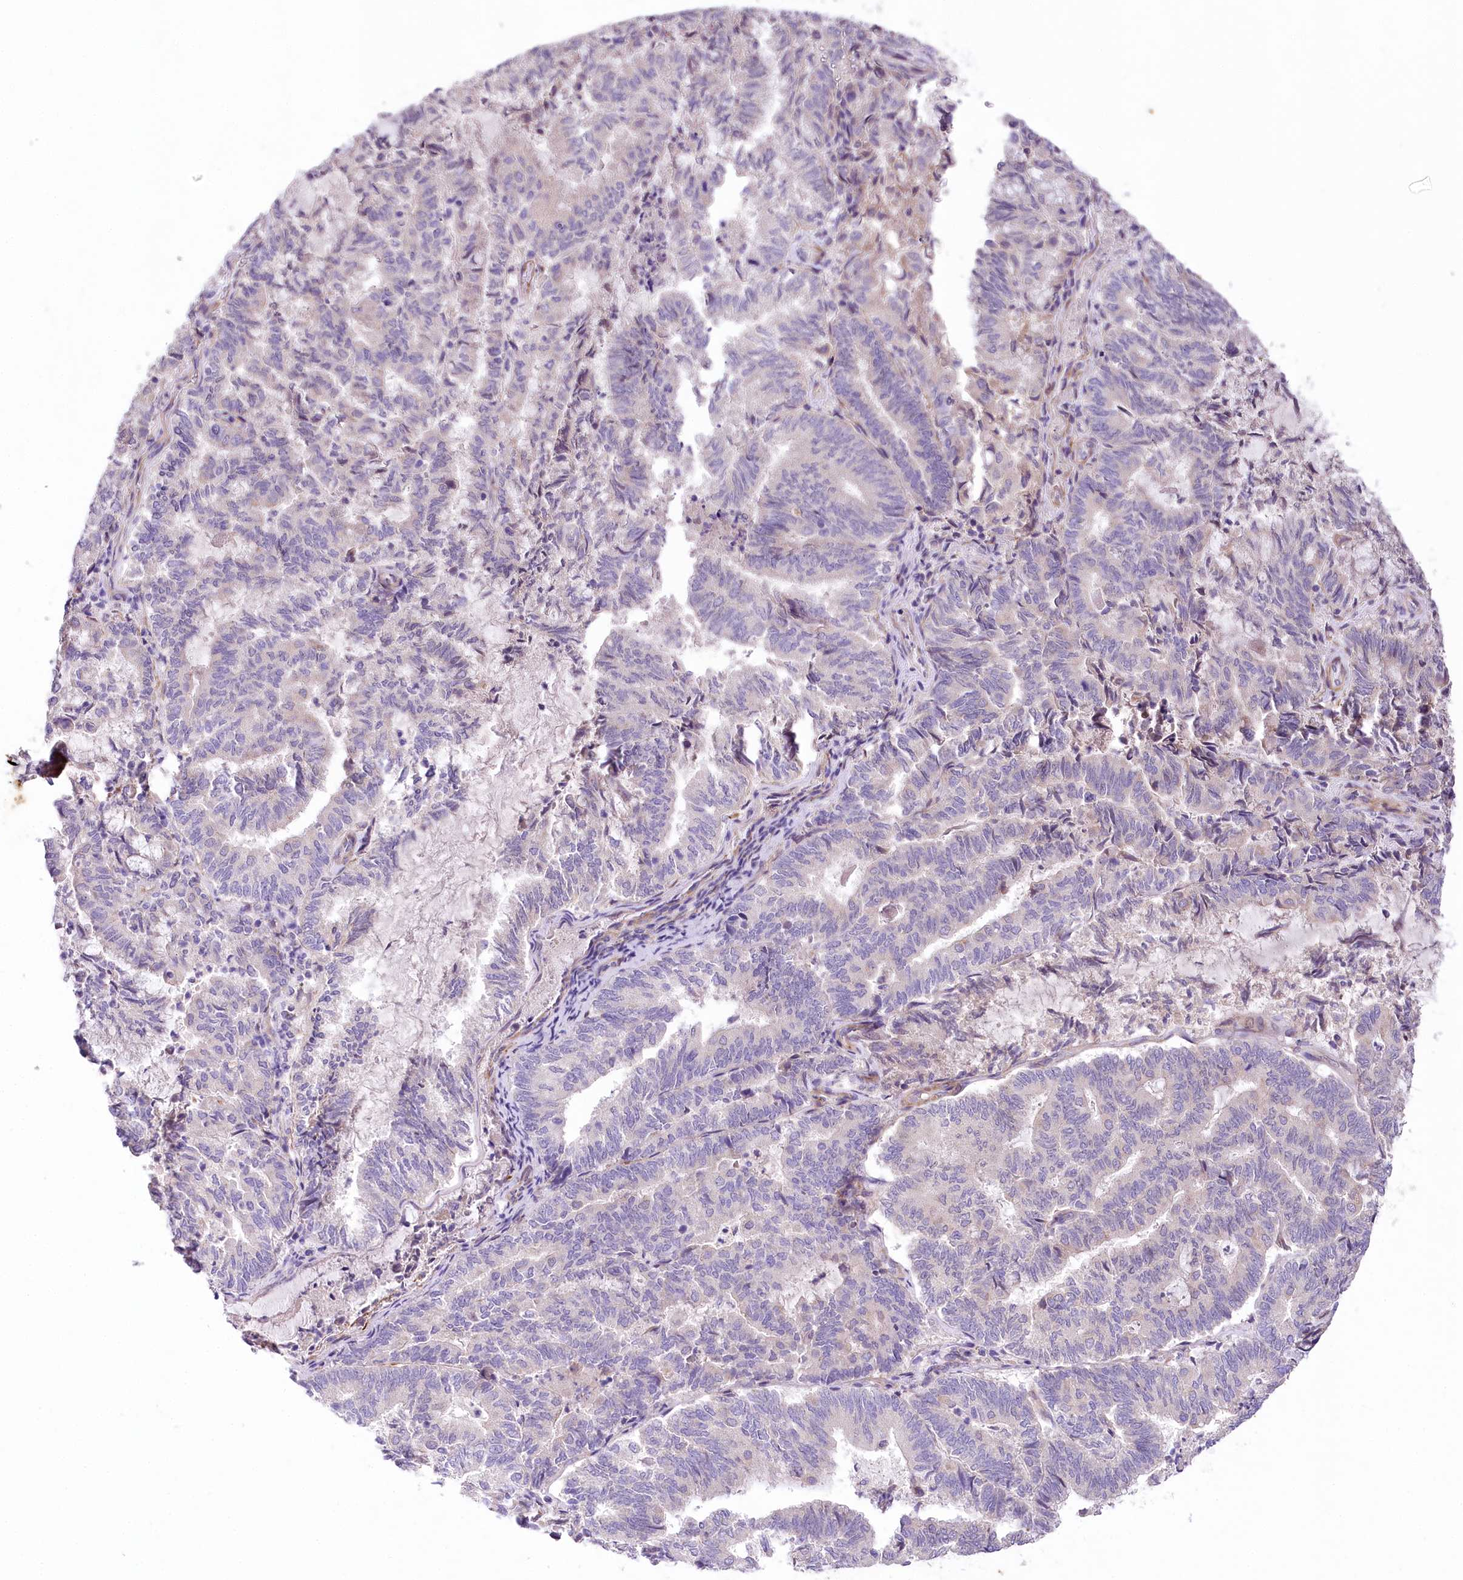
{"staining": {"intensity": "negative", "quantity": "none", "location": "none"}, "tissue": "endometrial cancer", "cell_type": "Tumor cells", "image_type": "cancer", "snomed": [{"axis": "morphology", "description": "Adenocarcinoma, NOS"}, {"axis": "topography", "description": "Endometrium"}], "caption": "This is a image of immunohistochemistry staining of endometrial cancer, which shows no positivity in tumor cells.", "gene": "RDH16", "patient": {"sex": "female", "age": 80}}